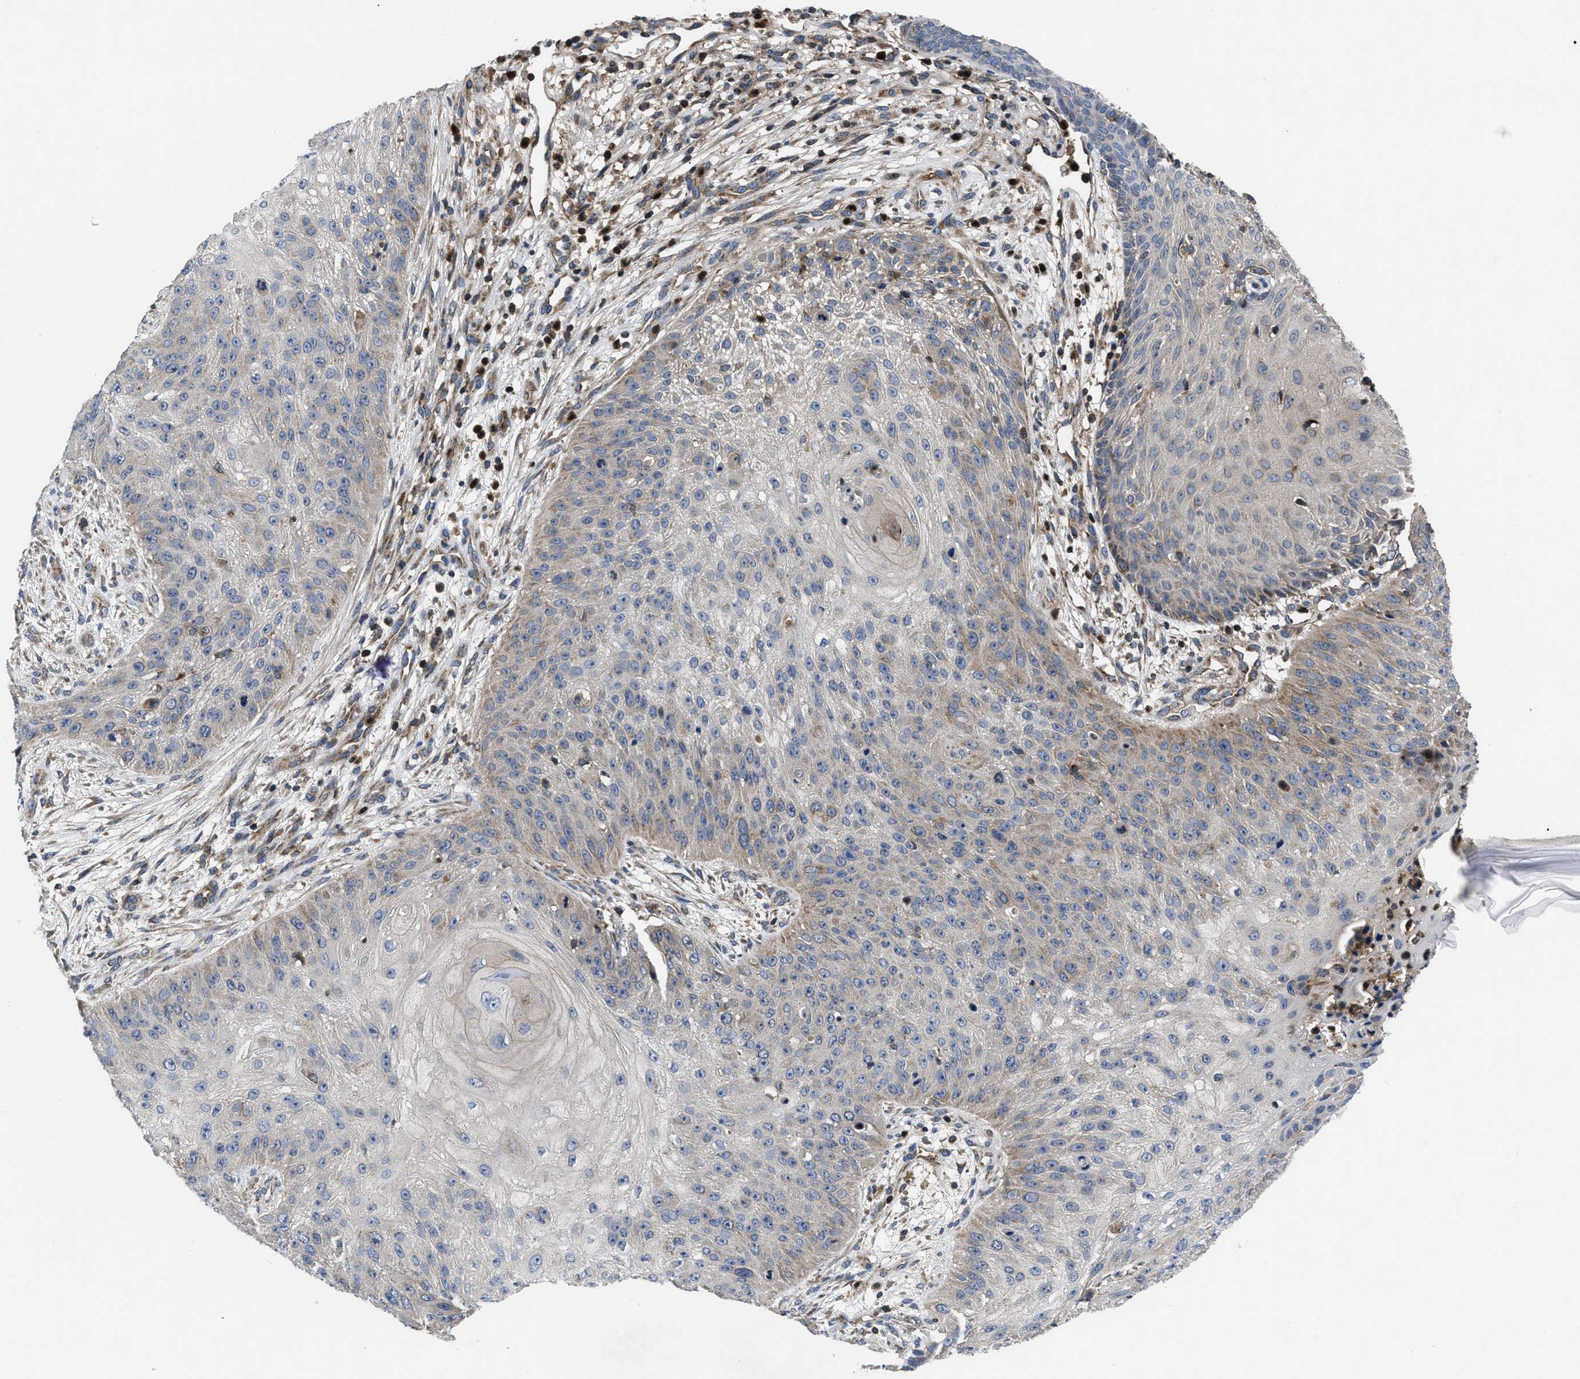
{"staining": {"intensity": "weak", "quantity": "25%-75%", "location": "cytoplasmic/membranous"}, "tissue": "skin cancer", "cell_type": "Tumor cells", "image_type": "cancer", "snomed": [{"axis": "morphology", "description": "Squamous cell carcinoma, NOS"}, {"axis": "topography", "description": "Skin"}], "caption": "The photomicrograph reveals staining of squamous cell carcinoma (skin), revealing weak cytoplasmic/membranous protein expression (brown color) within tumor cells.", "gene": "YBEY", "patient": {"sex": "female", "age": 80}}